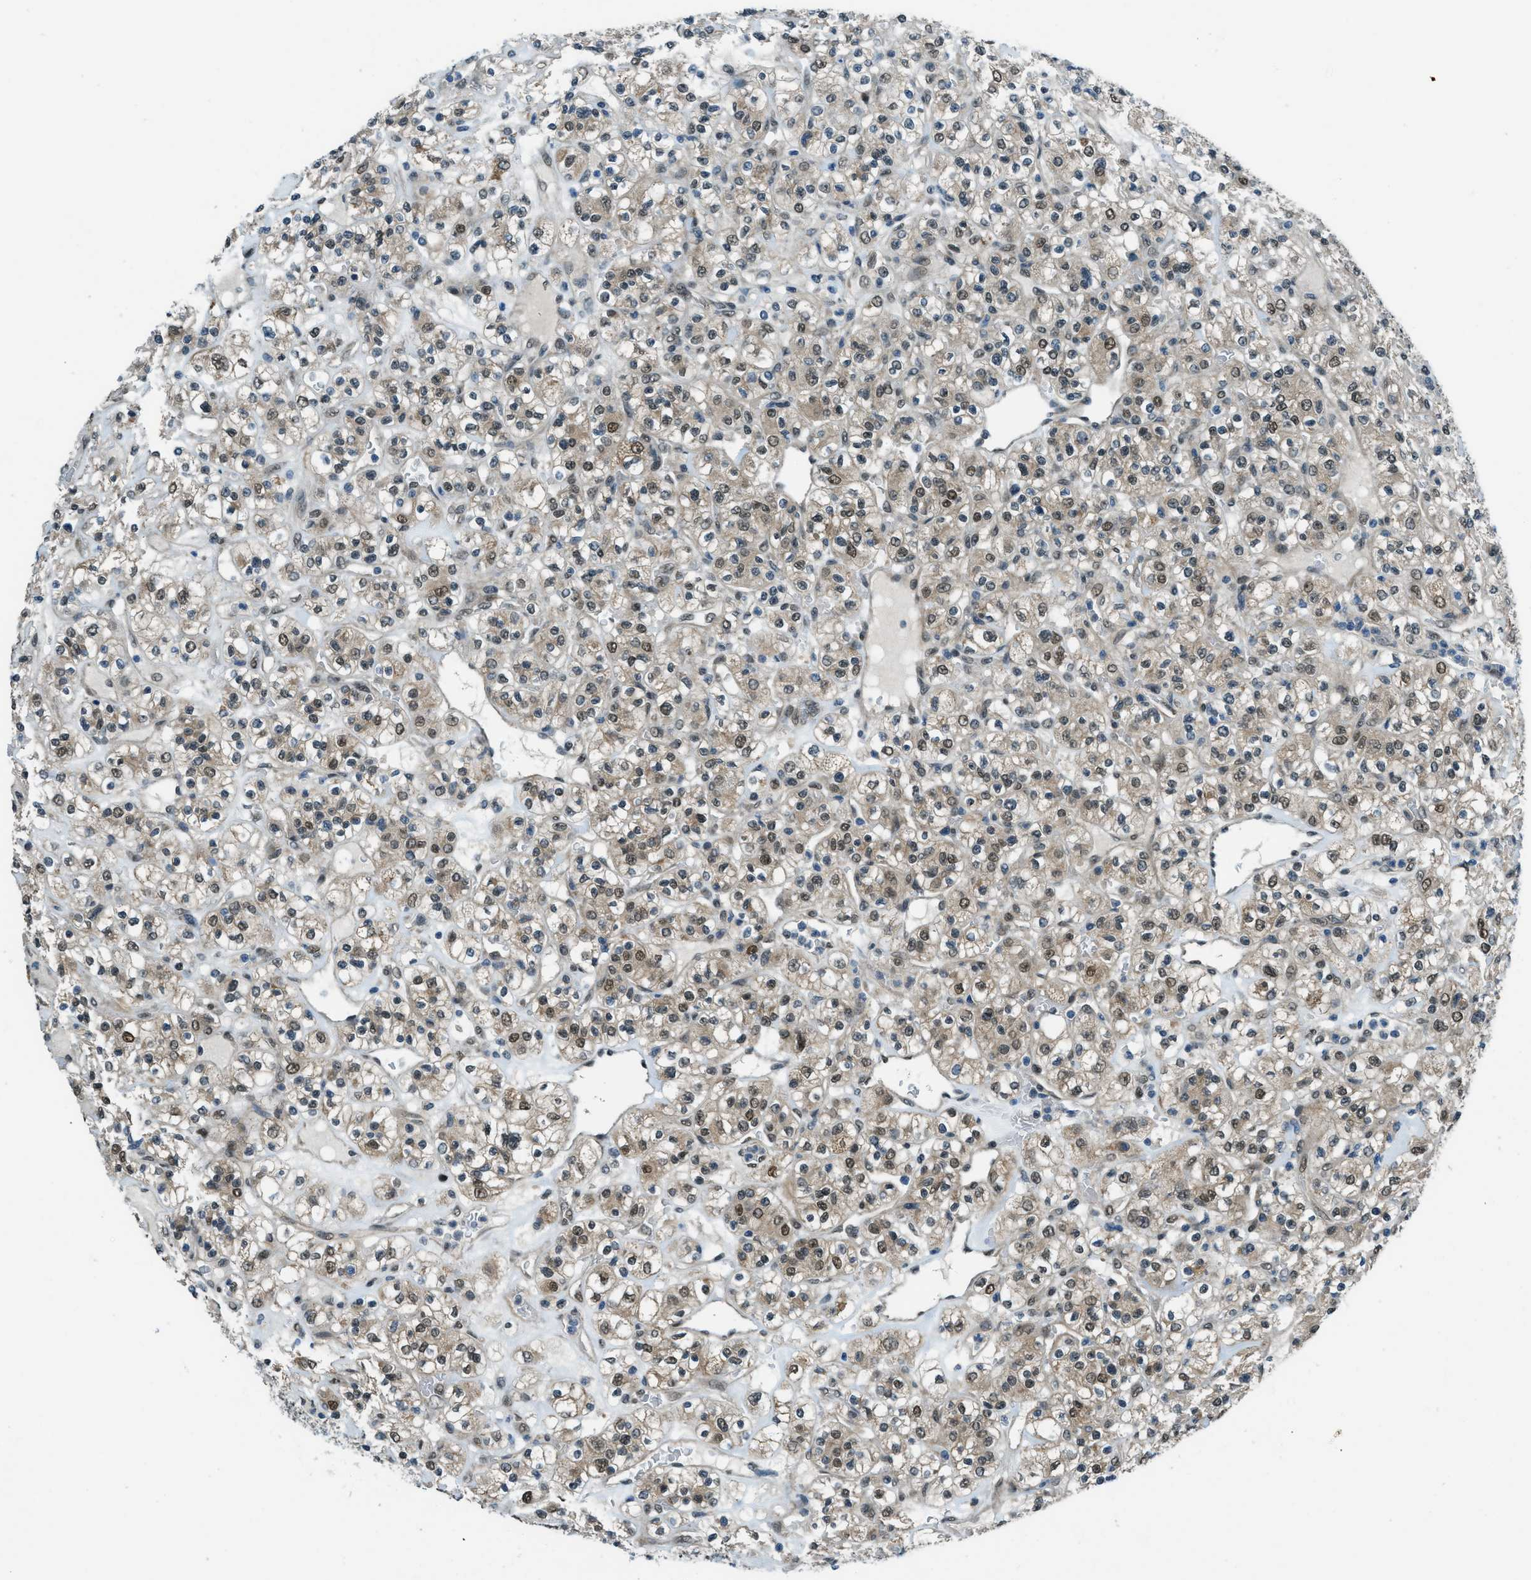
{"staining": {"intensity": "weak", "quantity": "25%-75%", "location": "cytoplasmic/membranous,nuclear"}, "tissue": "renal cancer", "cell_type": "Tumor cells", "image_type": "cancer", "snomed": [{"axis": "morphology", "description": "Normal tissue, NOS"}, {"axis": "morphology", "description": "Adenocarcinoma, NOS"}, {"axis": "topography", "description": "Kidney"}], "caption": "Immunohistochemical staining of renal cancer shows weak cytoplasmic/membranous and nuclear protein positivity in approximately 25%-75% of tumor cells.", "gene": "NPEPL1", "patient": {"sex": "female", "age": 72}}